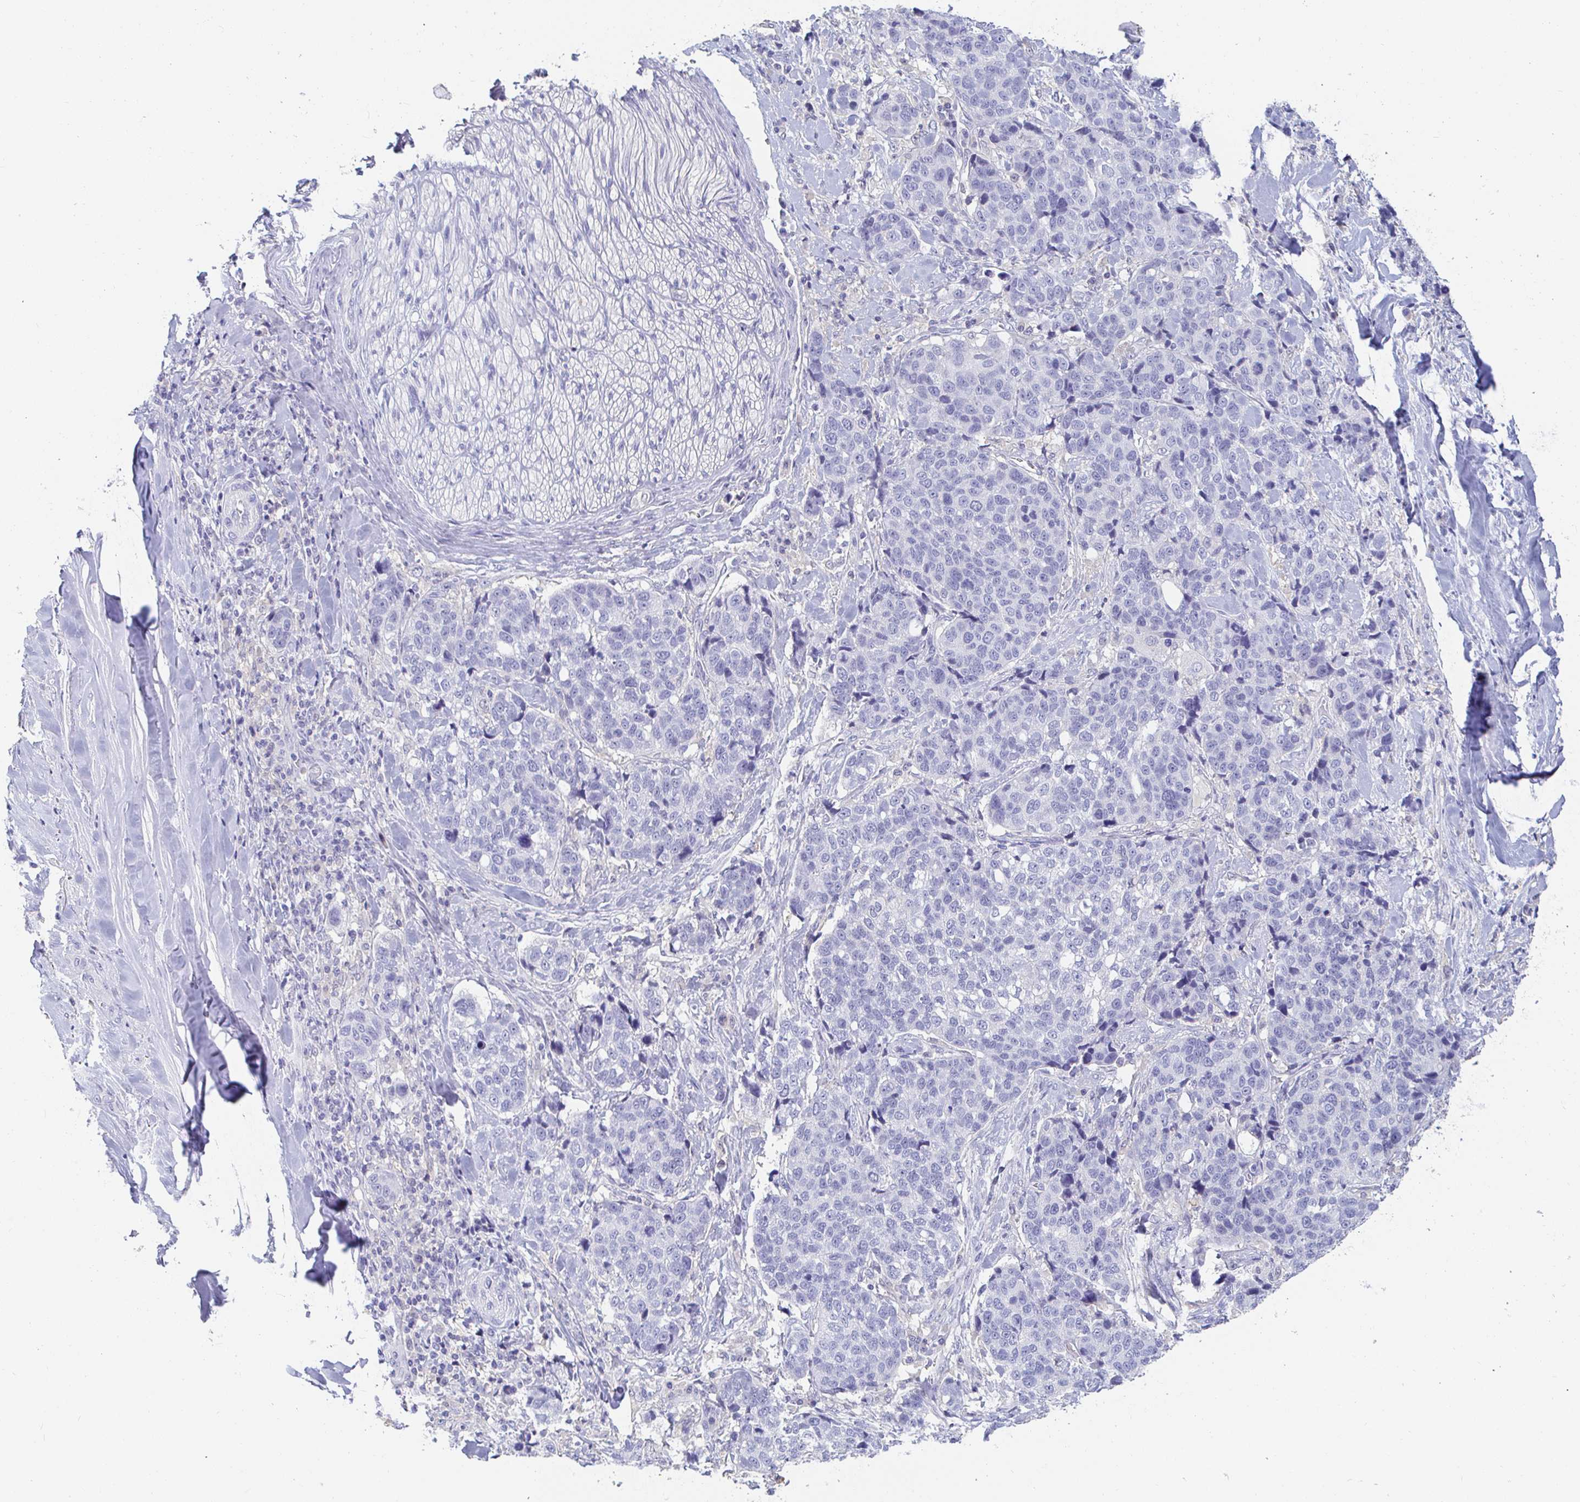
{"staining": {"intensity": "negative", "quantity": "none", "location": "none"}, "tissue": "lung cancer", "cell_type": "Tumor cells", "image_type": "cancer", "snomed": [{"axis": "morphology", "description": "Squamous cell carcinoma, NOS"}, {"axis": "topography", "description": "Lymph node"}, {"axis": "topography", "description": "Lung"}], "caption": "A photomicrograph of human squamous cell carcinoma (lung) is negative for staining in tumor cells. (Brightfield microscopy of DAB immunohistochemistry at high magnification).", "gene": "PDE6B", "patient": {"sex": "male", "age": 61}}